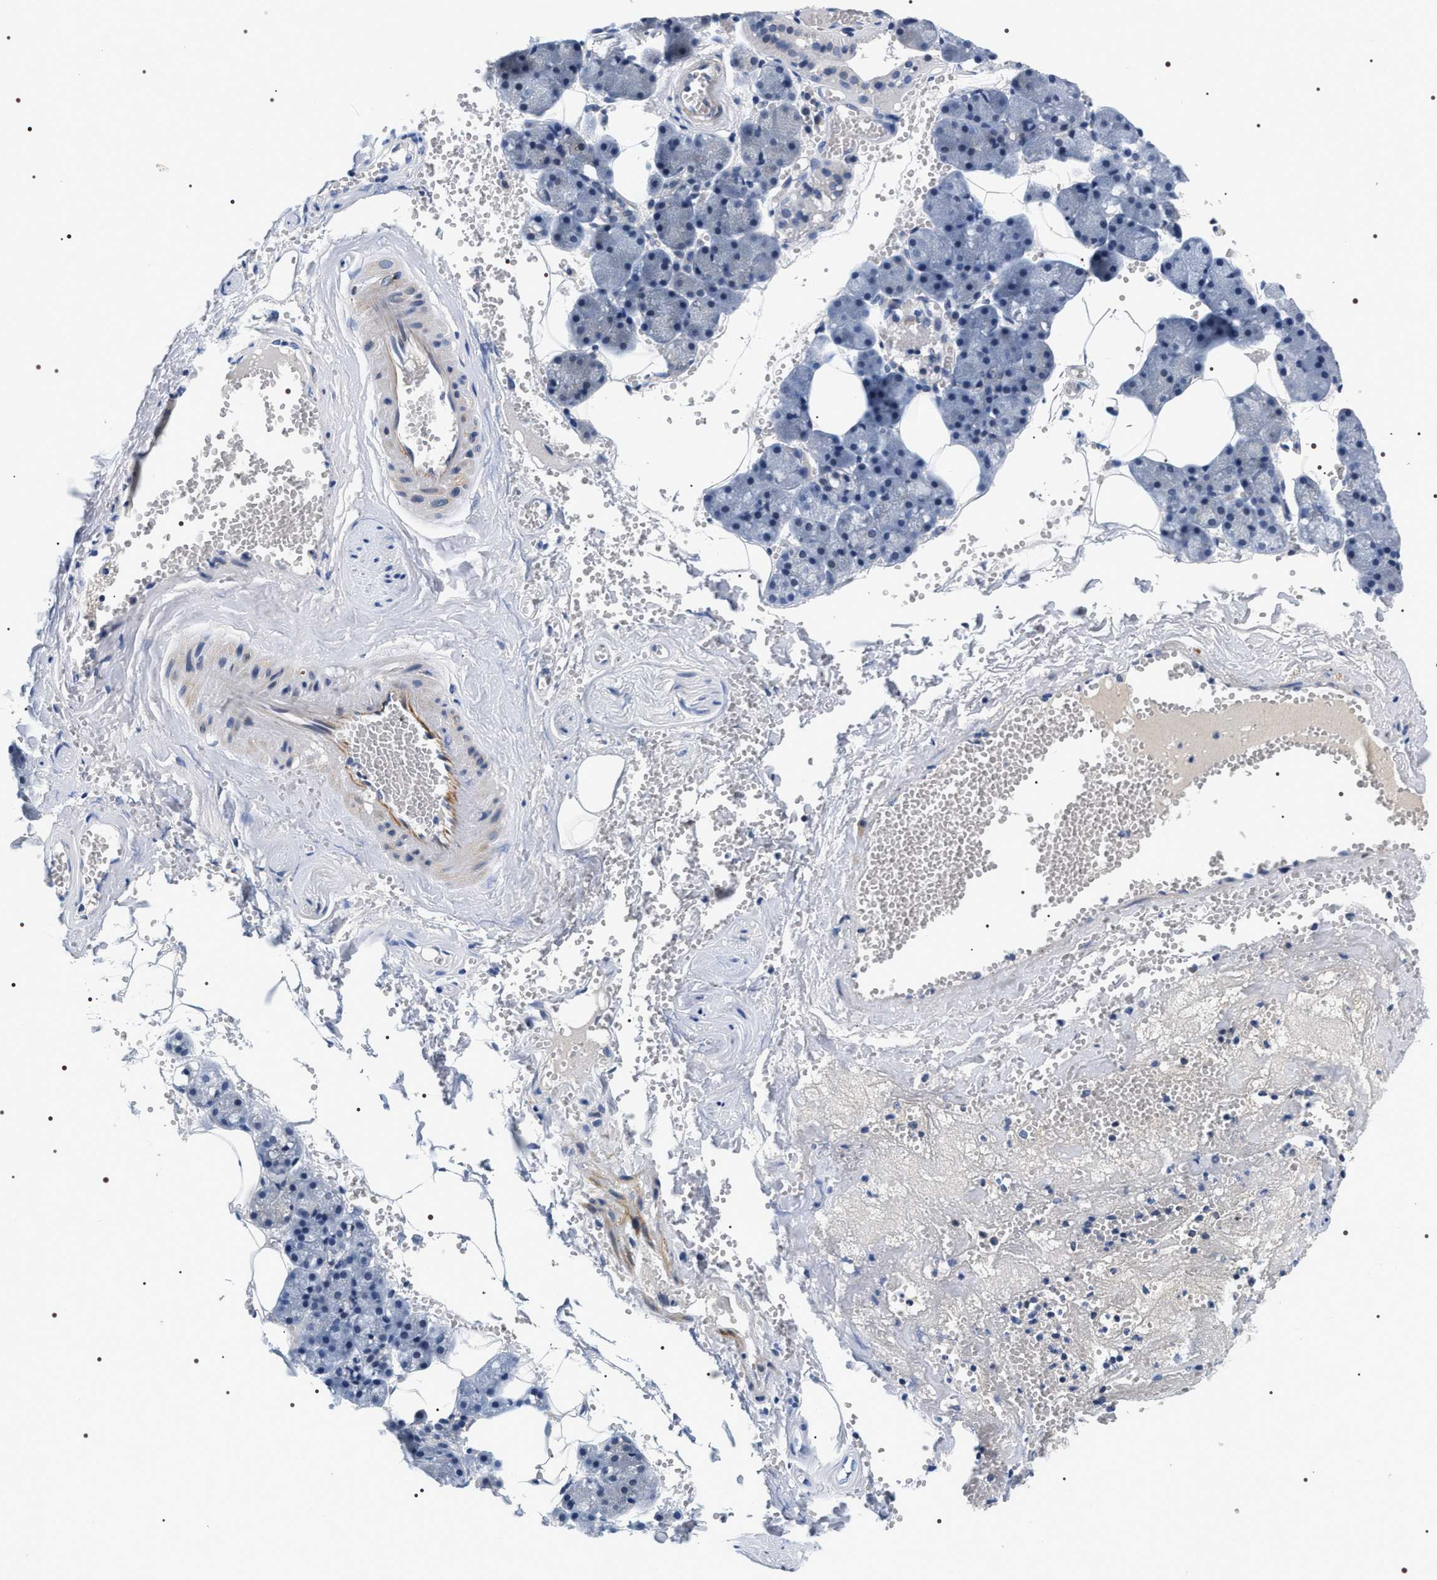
{"staining": {"intensity": "negative", "quantity": "none", "location": "none"}, "tissue": "salivary gland", "cell_type": "Glandular cells", "image_type": "normal", "snomed": [{"axis": "morphology", "description": "Normal tissue, NOS"}, {"axis": "topography", "description": "Salivary gland"}], "caption": "A high-resolution photomicrograph shows IHC staining of normal salivary gland, which demonstrates no significant expression in glandular cells.", "gene": "BAG2", "patient": {"sex": "male", "age": 62}}